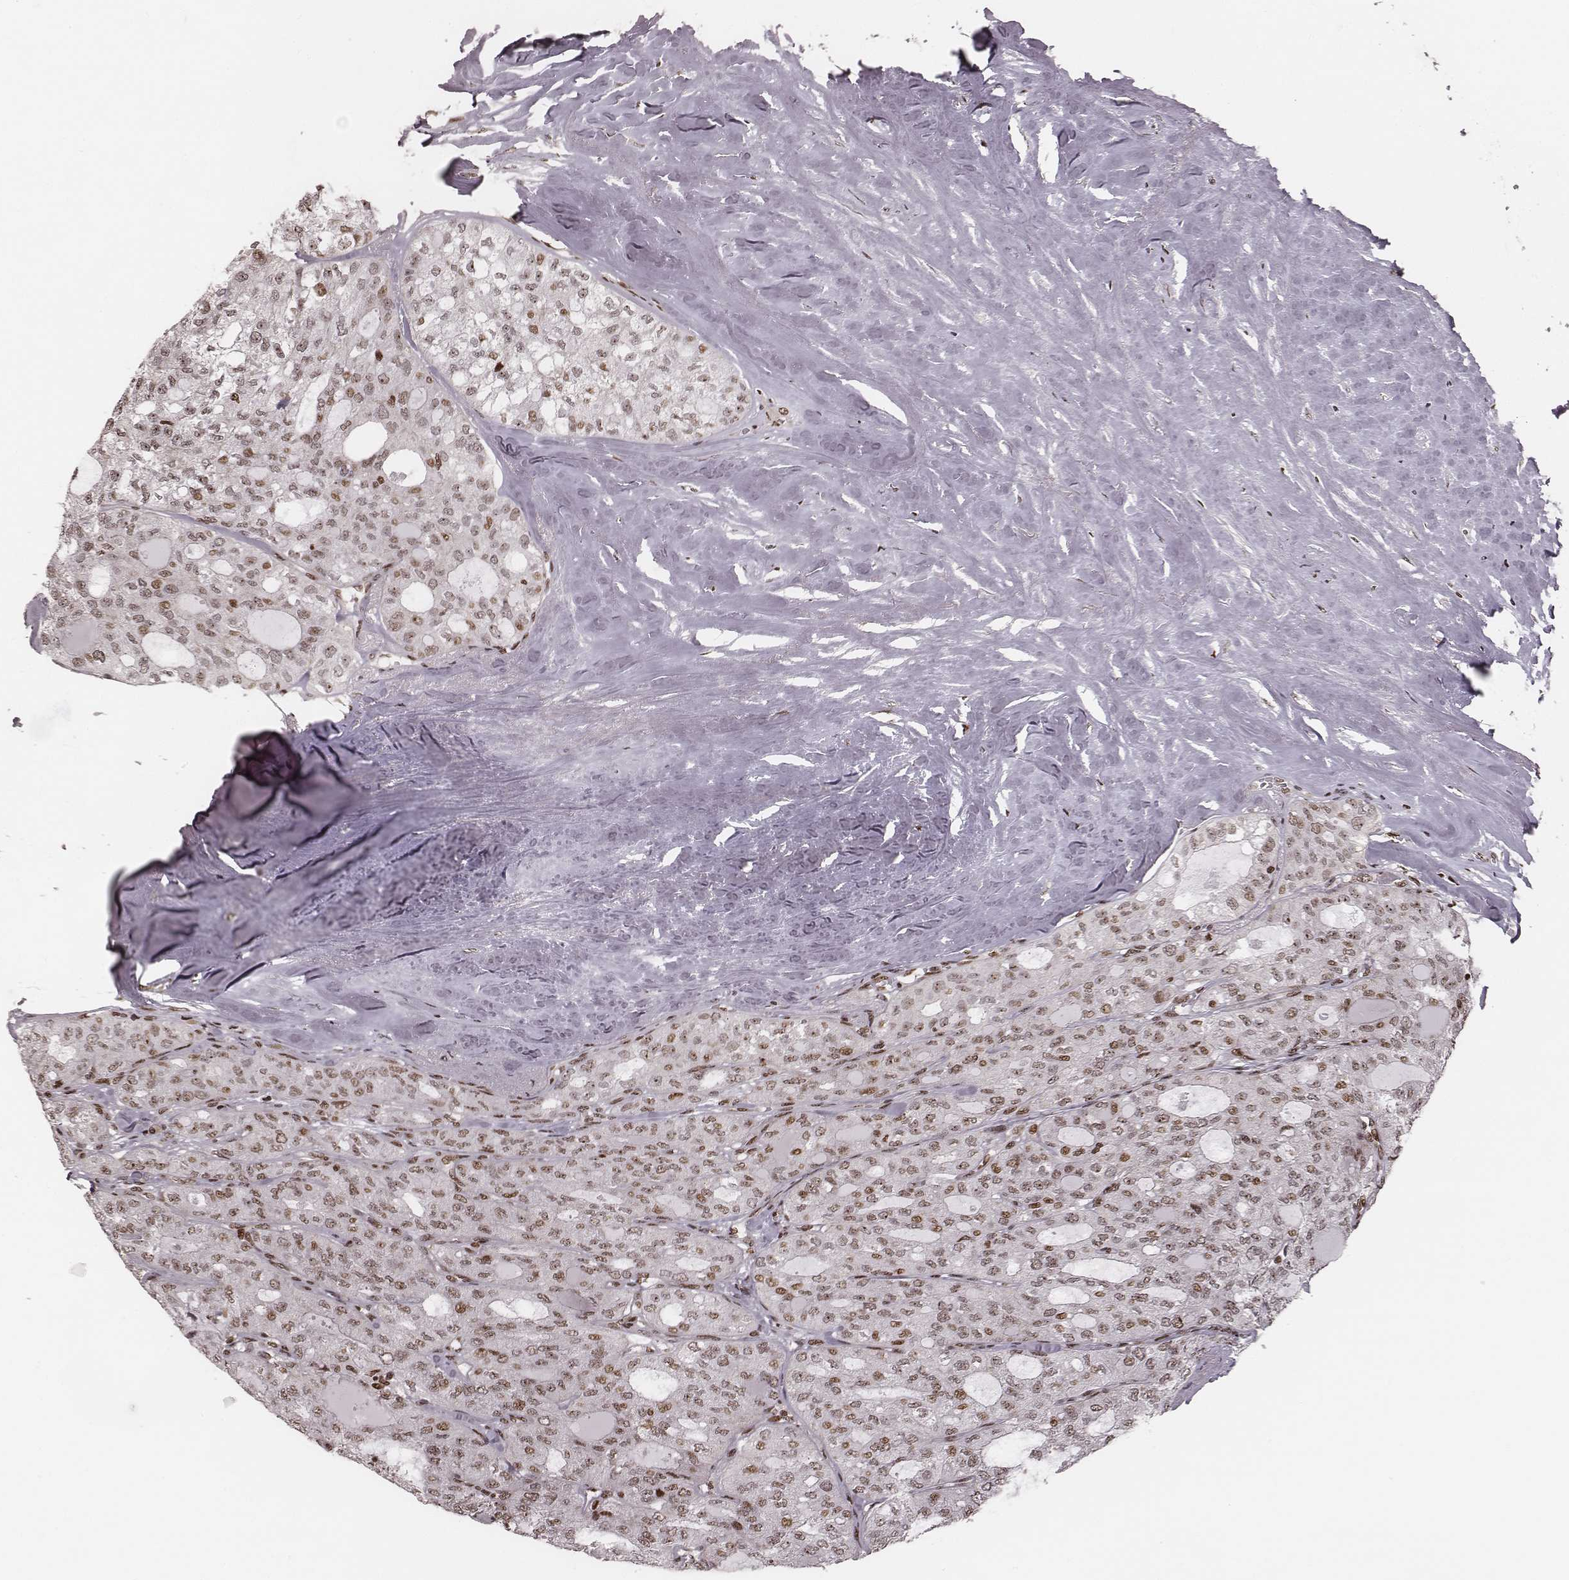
{"staining": {"intensity": "moderate", "quantity": "<25%", "location": "nuclear"}, "tissue": "thyroid cancer", "cell_type": "Tumor cells", "image_type": "cancer", "snomed": [{"axis": "morphology", "description": "Follicular adenoma carcinoma, NOS"}, {"axis": "topography", "description": "Thyroid gland"}], "caption": "Tumor cells reveal moderate nuclear positivity in approximately <25% of cells in thyroid follicular adenoma carcinoma.", "gene": "VRK3", "patient": {"sex": "male", "age": 75}}